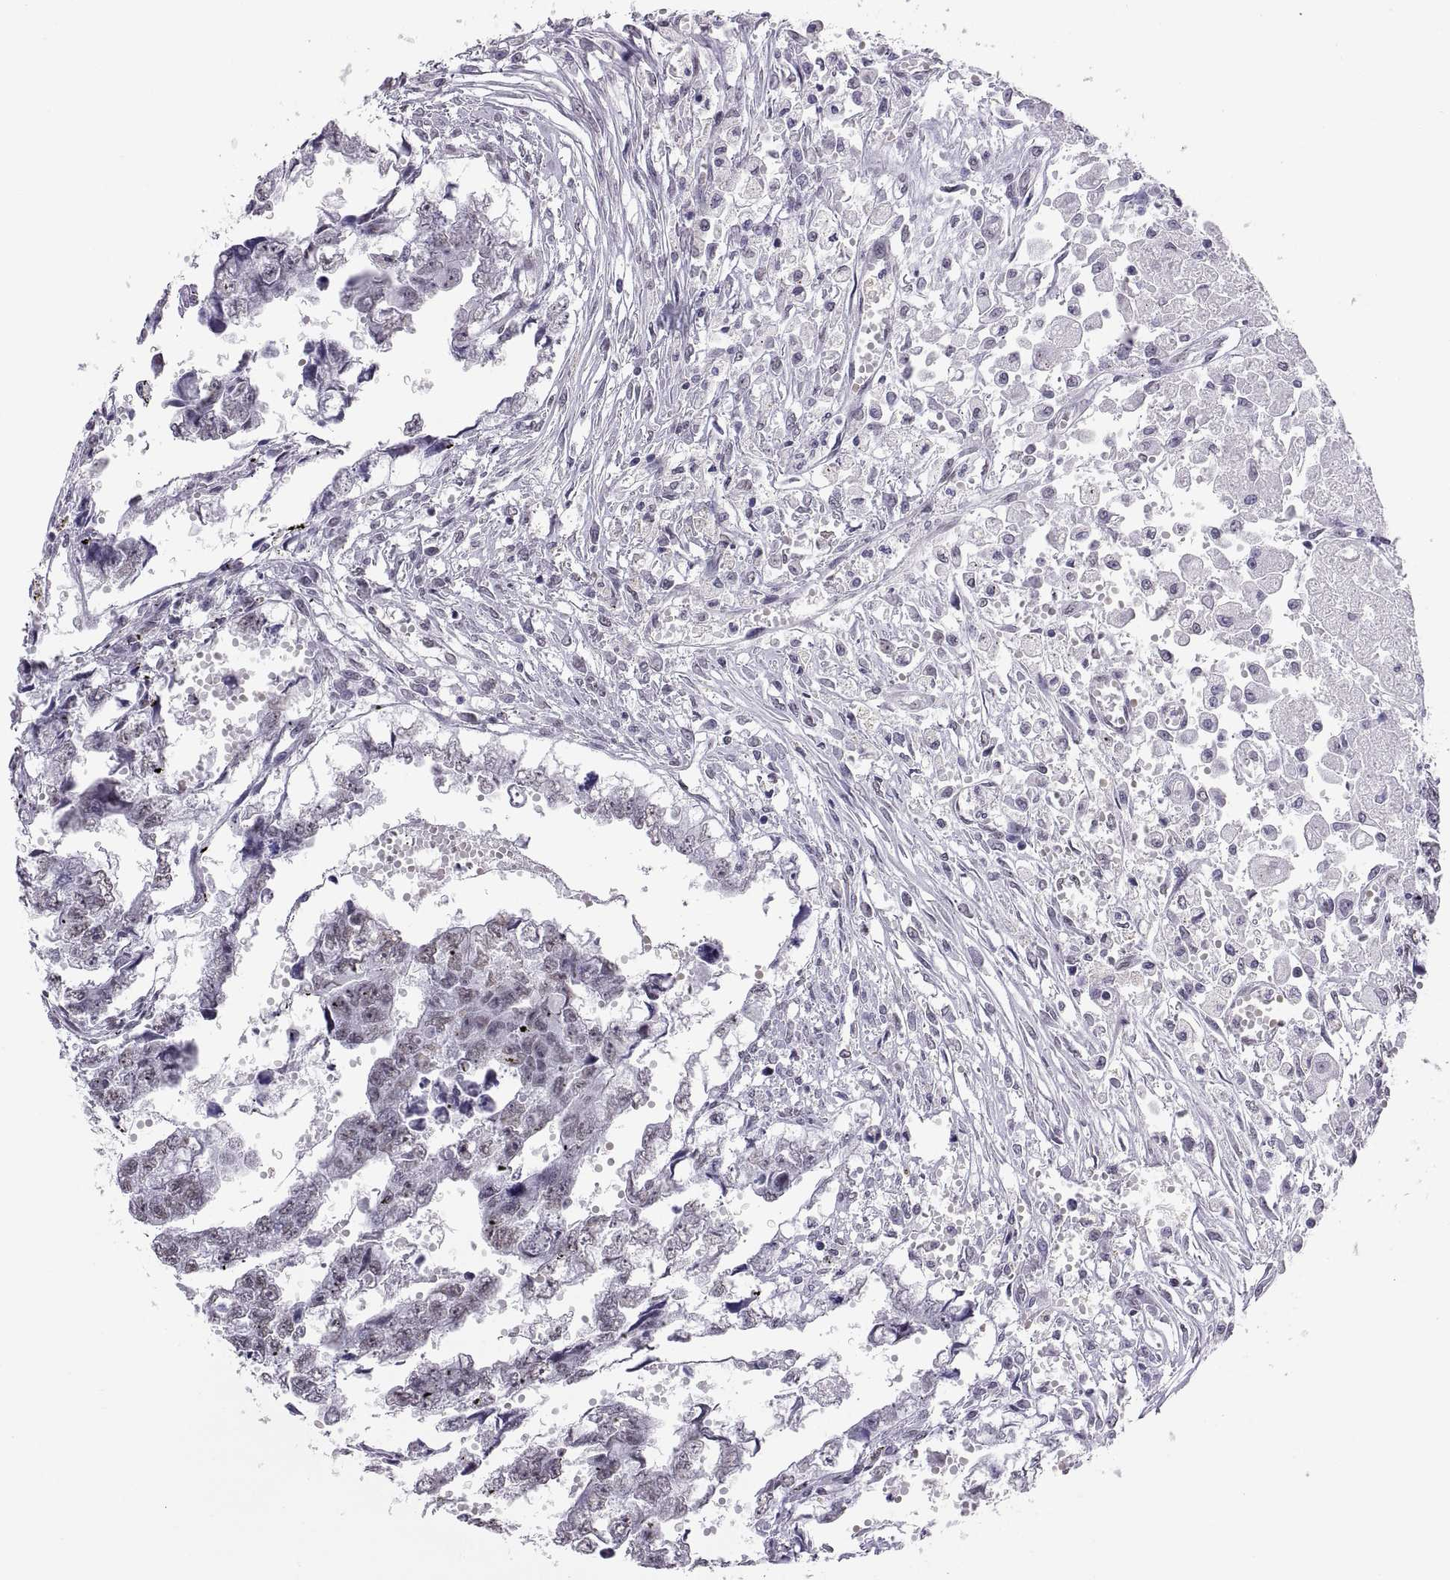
{"staining": {"intensity": "negative", "quantity": "none", "location": "none"}, "tissue": "testis cancer", "cell_type": "Tumor cells", "image_type": "cancer", "snomed": [{"axis": "morphology", "description": "Carcinoma, Embryonal, NOS"}, {"axis": "morphology", "description": "Teratoma, malignant, NOS"}, {"axis": "topography", "description": "Testis"}], "caption": "Tumor cells show no significant protein positivity in testis cancer. (Immunohistochemistry, brightfield microscopy, high magnification).", "gene": "CARTPT", "patient": {"sex": "male", "age": 44}}